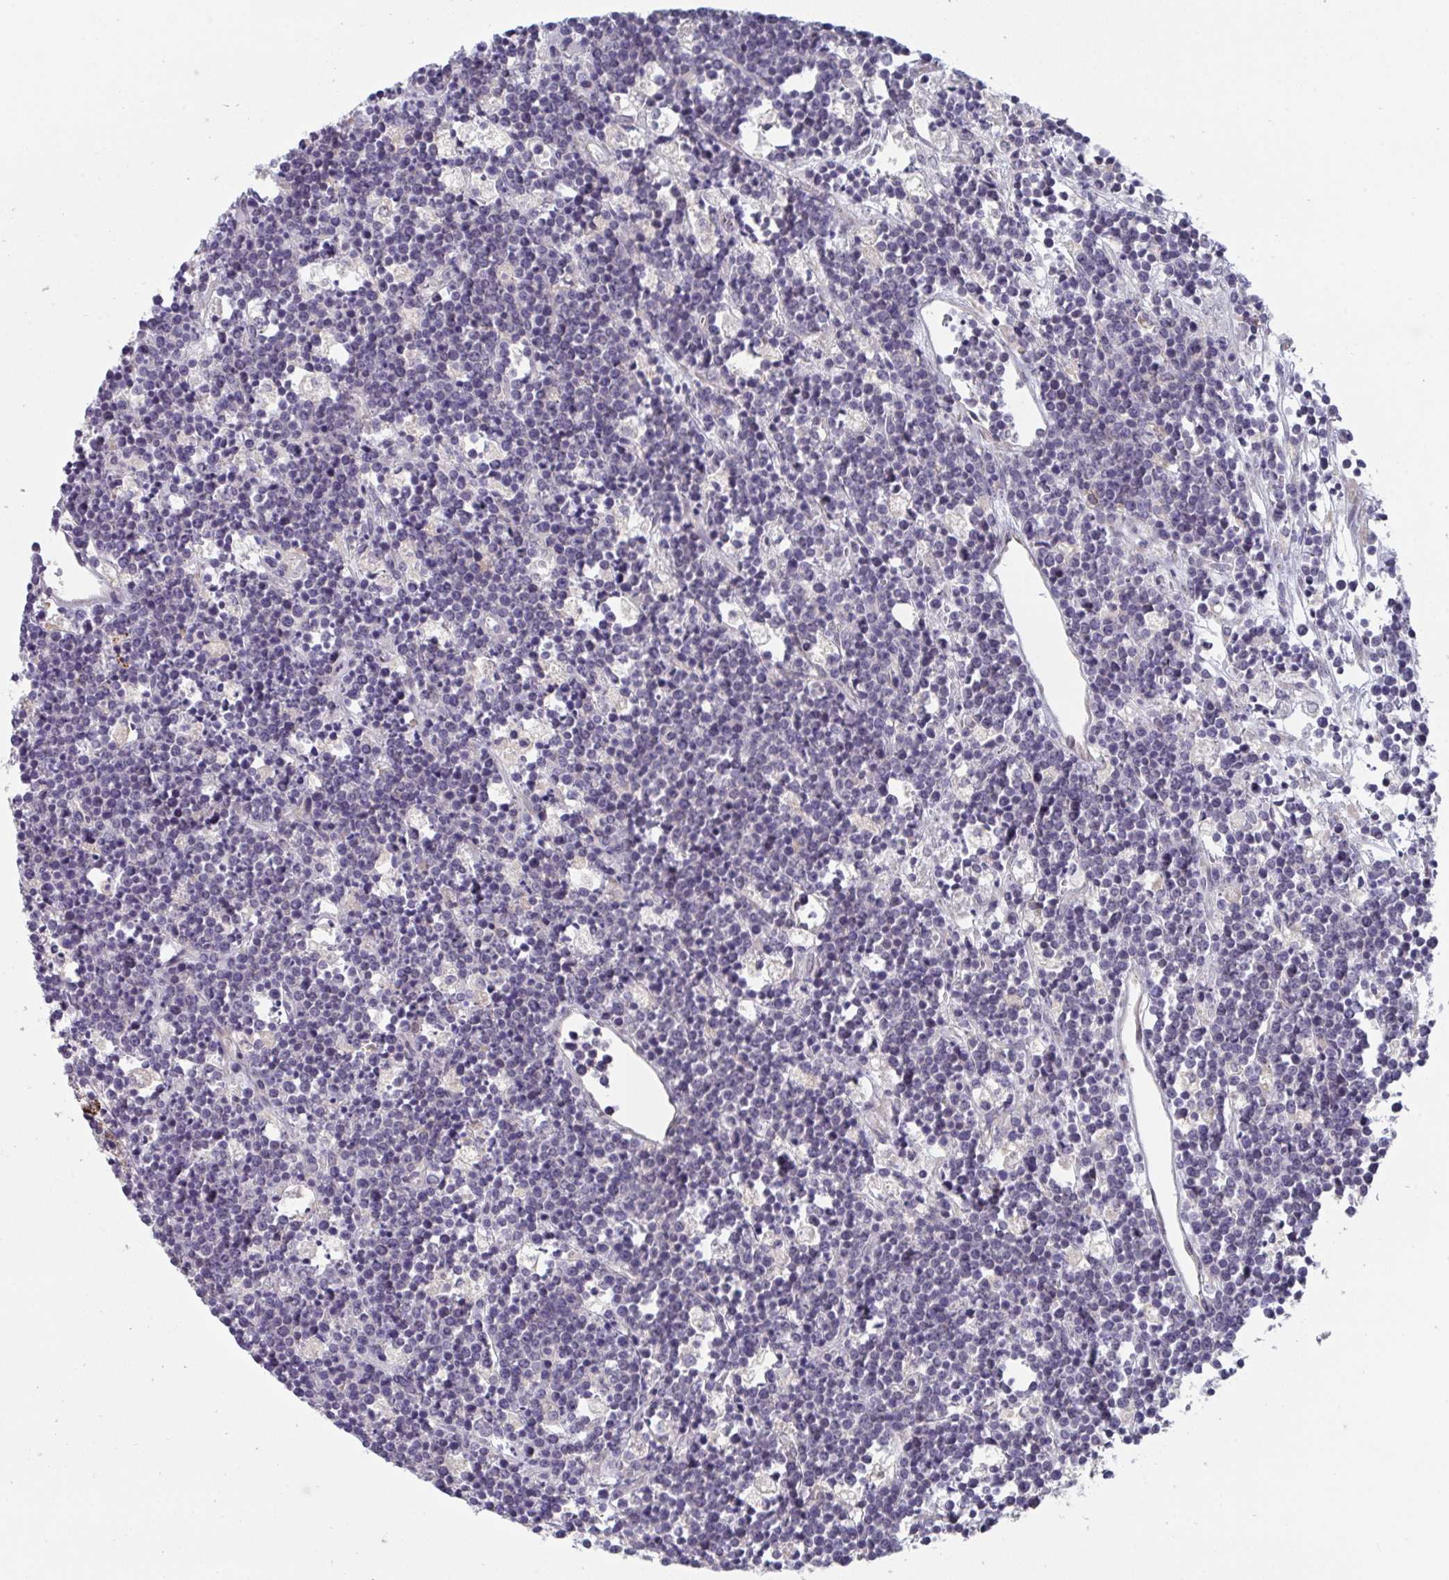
{"staining": {"intensity": "negative", "quantity": "none", "location": "none"}, "tissue": "lymphoma", "cell_type": "Tumor cells", "image_type": "cancer", "snomed": [{"axis": "morphology", "description": "Malignant lymphoma, non-Hodgkin's type, High grade"}, {"axis": "topography", "description": "Ovary"}], "caption": "High magnification brightfield microscopy of lymphoma stained with DAB (3,3'-diaminobenzidine) (brown) and counterstained with hematoxylin (blue): tumor cells show no significant positivity.", "gene": "PTPRD", "patient": {"sex": "female", "age": 56}}